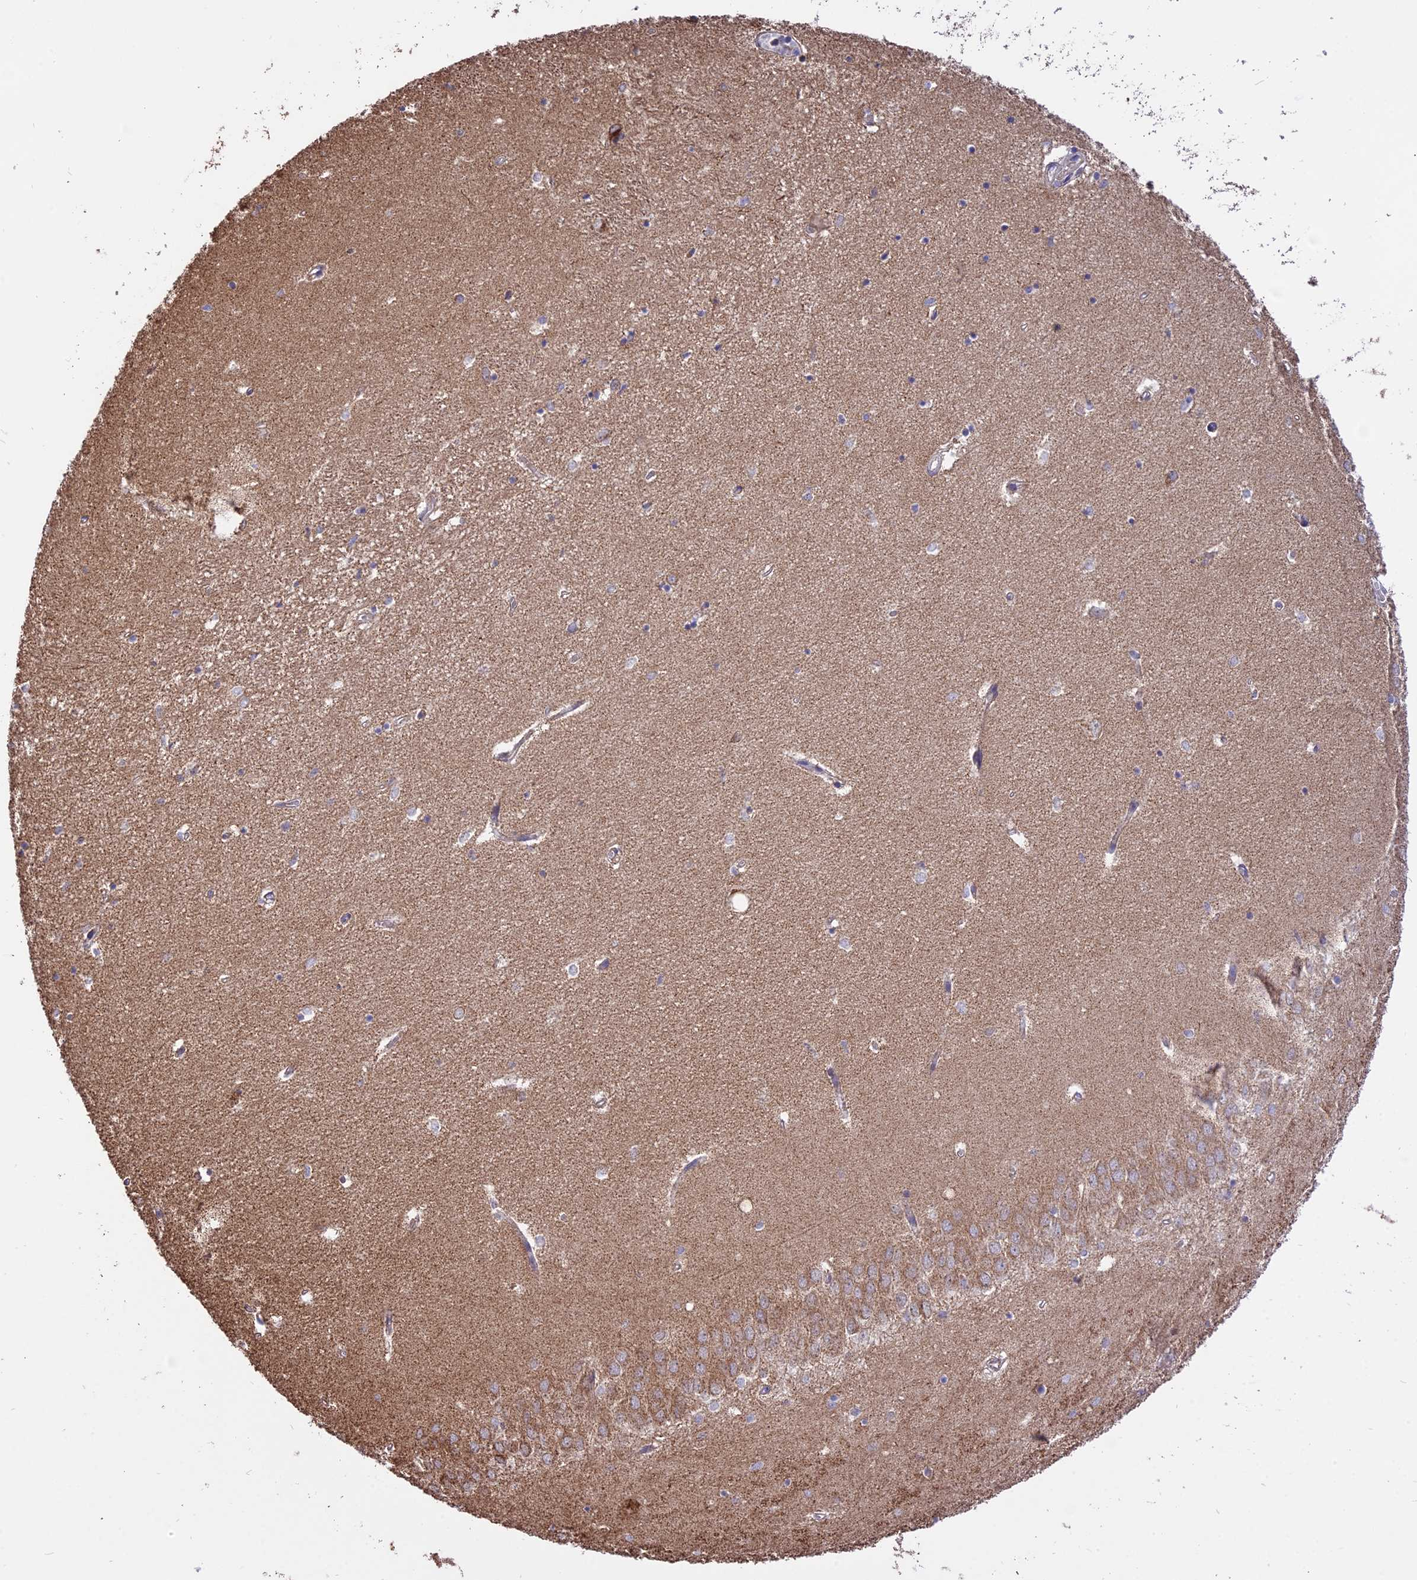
{"staining": {"intensity": "negative", "quantity": "none", "location": "none"}, "tissue": "hippocampus", "cell_type": "Glial cells", "image_type": "normal", "snomed": [{"axis": "morphology", "description": "Normal tissue, NOS"}, {"axis": "topography", "description": "Hippocampus"}], "caption": "Benign hippocampus was stained to show a protein in brown. There is no significant expression in glial cells. The staining was performed using DAB to visualize the protein expression in brown, while the nuclei were stained in blue with hematoxylin (Magnification: 20x).", "gene": "TTC4", "patient": {"sex": "female", "age": 64}}